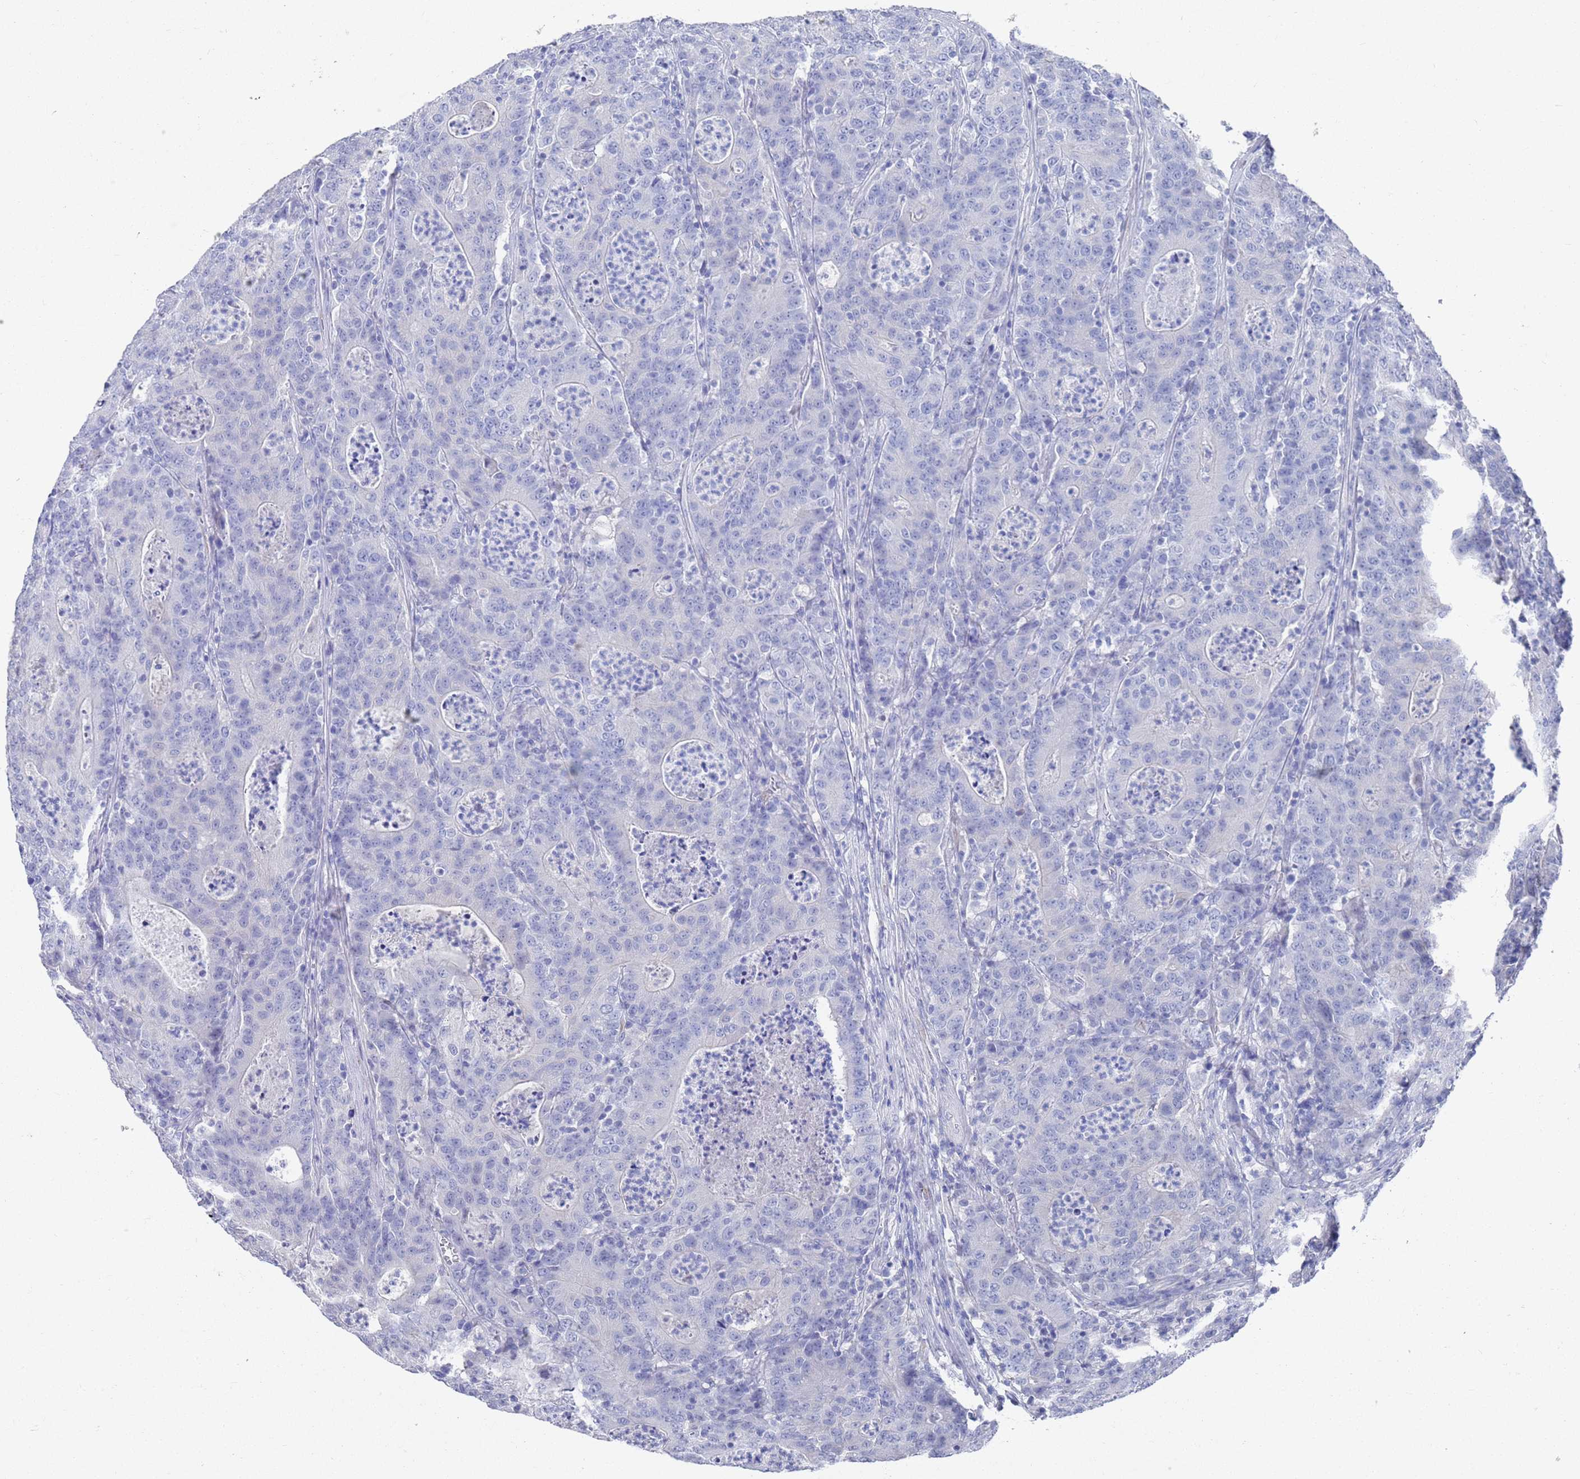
{"staining": {"intensity": "negative", "quantity": "none", "location": "none"}, "tissue": "colorectal cancer", "cell_type": "Tumor cells", "image_type": "cancer", "snomed": [{"axis": "morphology", "description": "Adenocarcinoma, NOS"}, {"axis": "topography", "description": "Colon"}], "caption": "Tumor cells show no significant staining in adenocarcinoma (colorectal).", "gene": "MTMR2", "patient": {"sex": "male", "age": 83}}